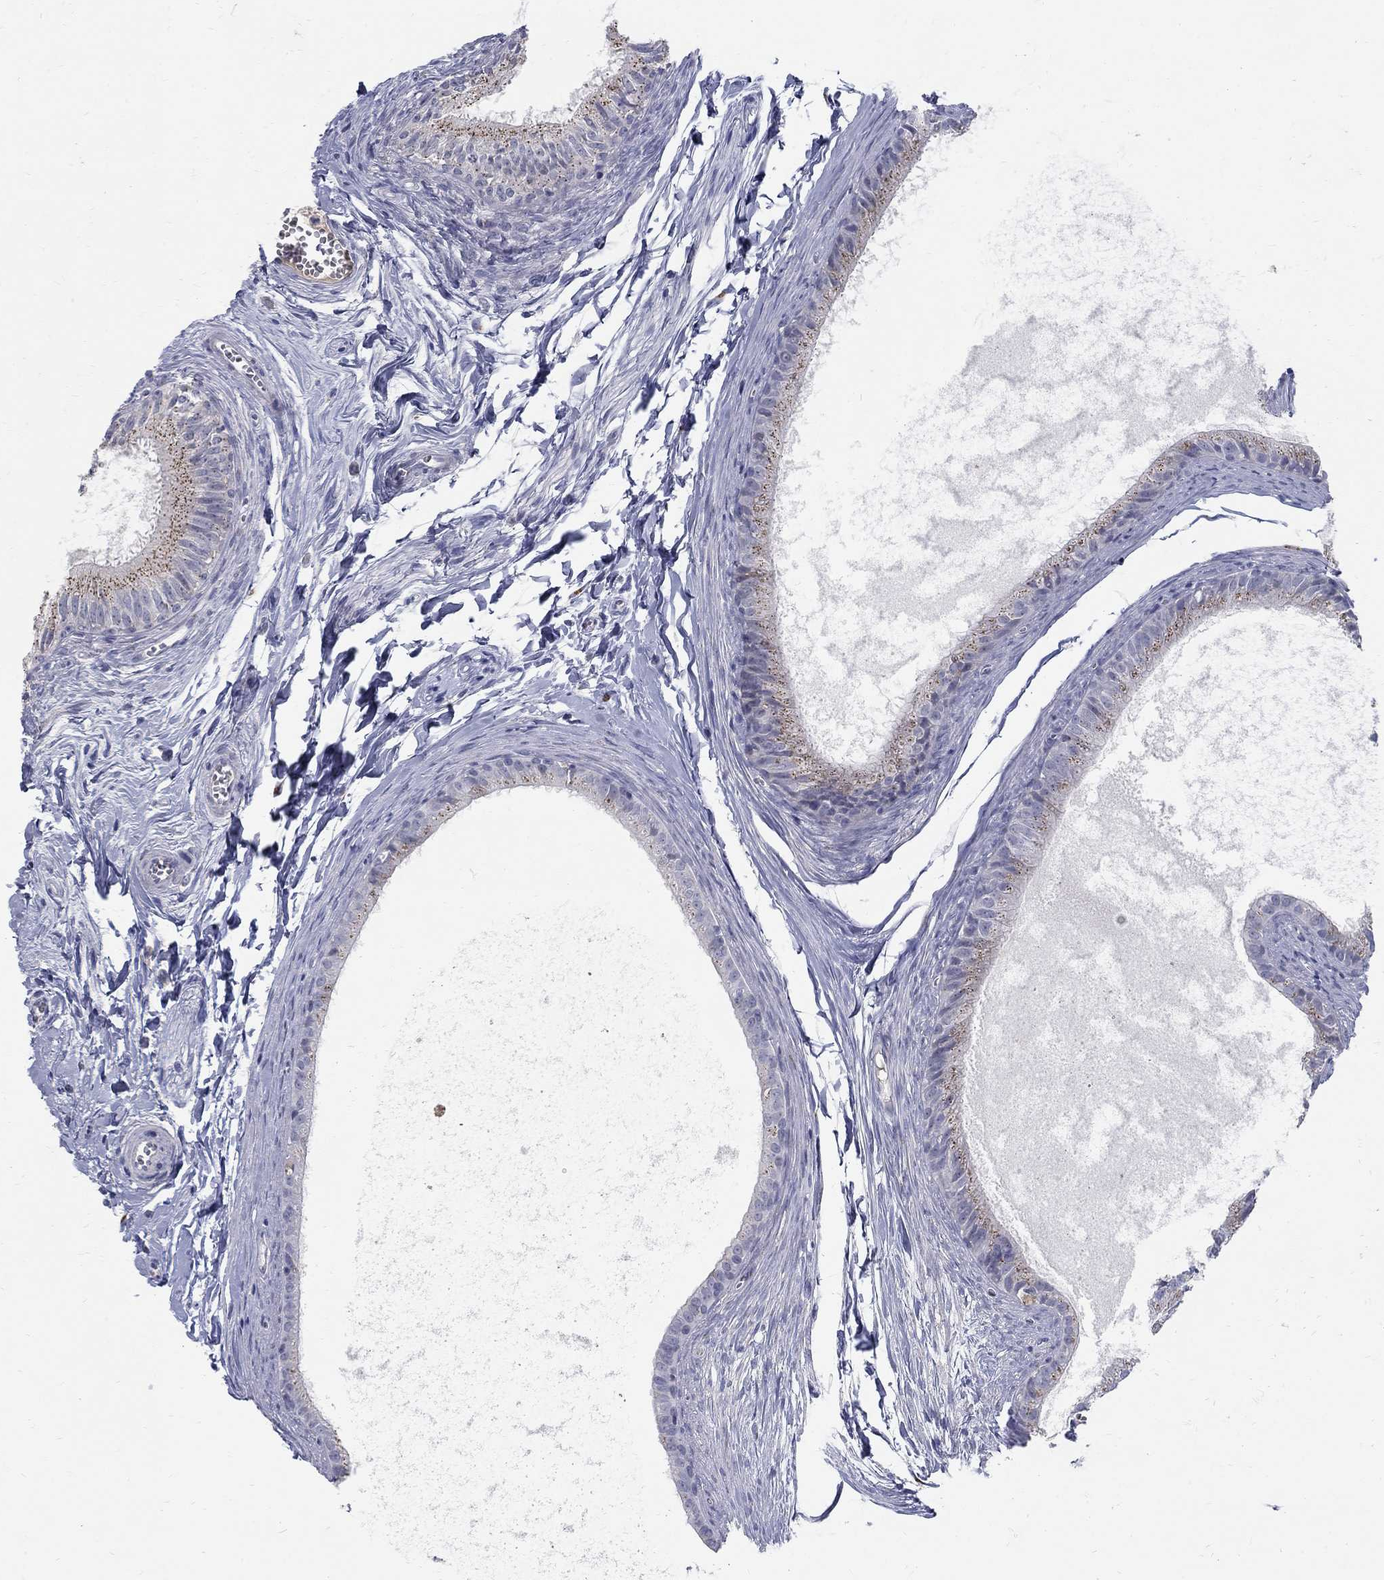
{"staining": {"intensity": "moderate", "quantity": "25%-75%", "location": "cytoplasmic/membranous"}, "tissue": "epididymis", "cell_type": "Glandular cells", "image_type": "normal", "snomed": [{"axis": "morphology", "description": "Normal tissue, NOS"}, {"axis": "topography", "description": "Epididymis"}], "caption": "High-power microscopy captured an immunohistochemistry micrograph of benign epididymis, revealing moderate cytoplasmic/membranous positivity in about 25%-75% of glandular cells.", "gene": "PANK3", "patient": {"sex": "male", "age": 51}}